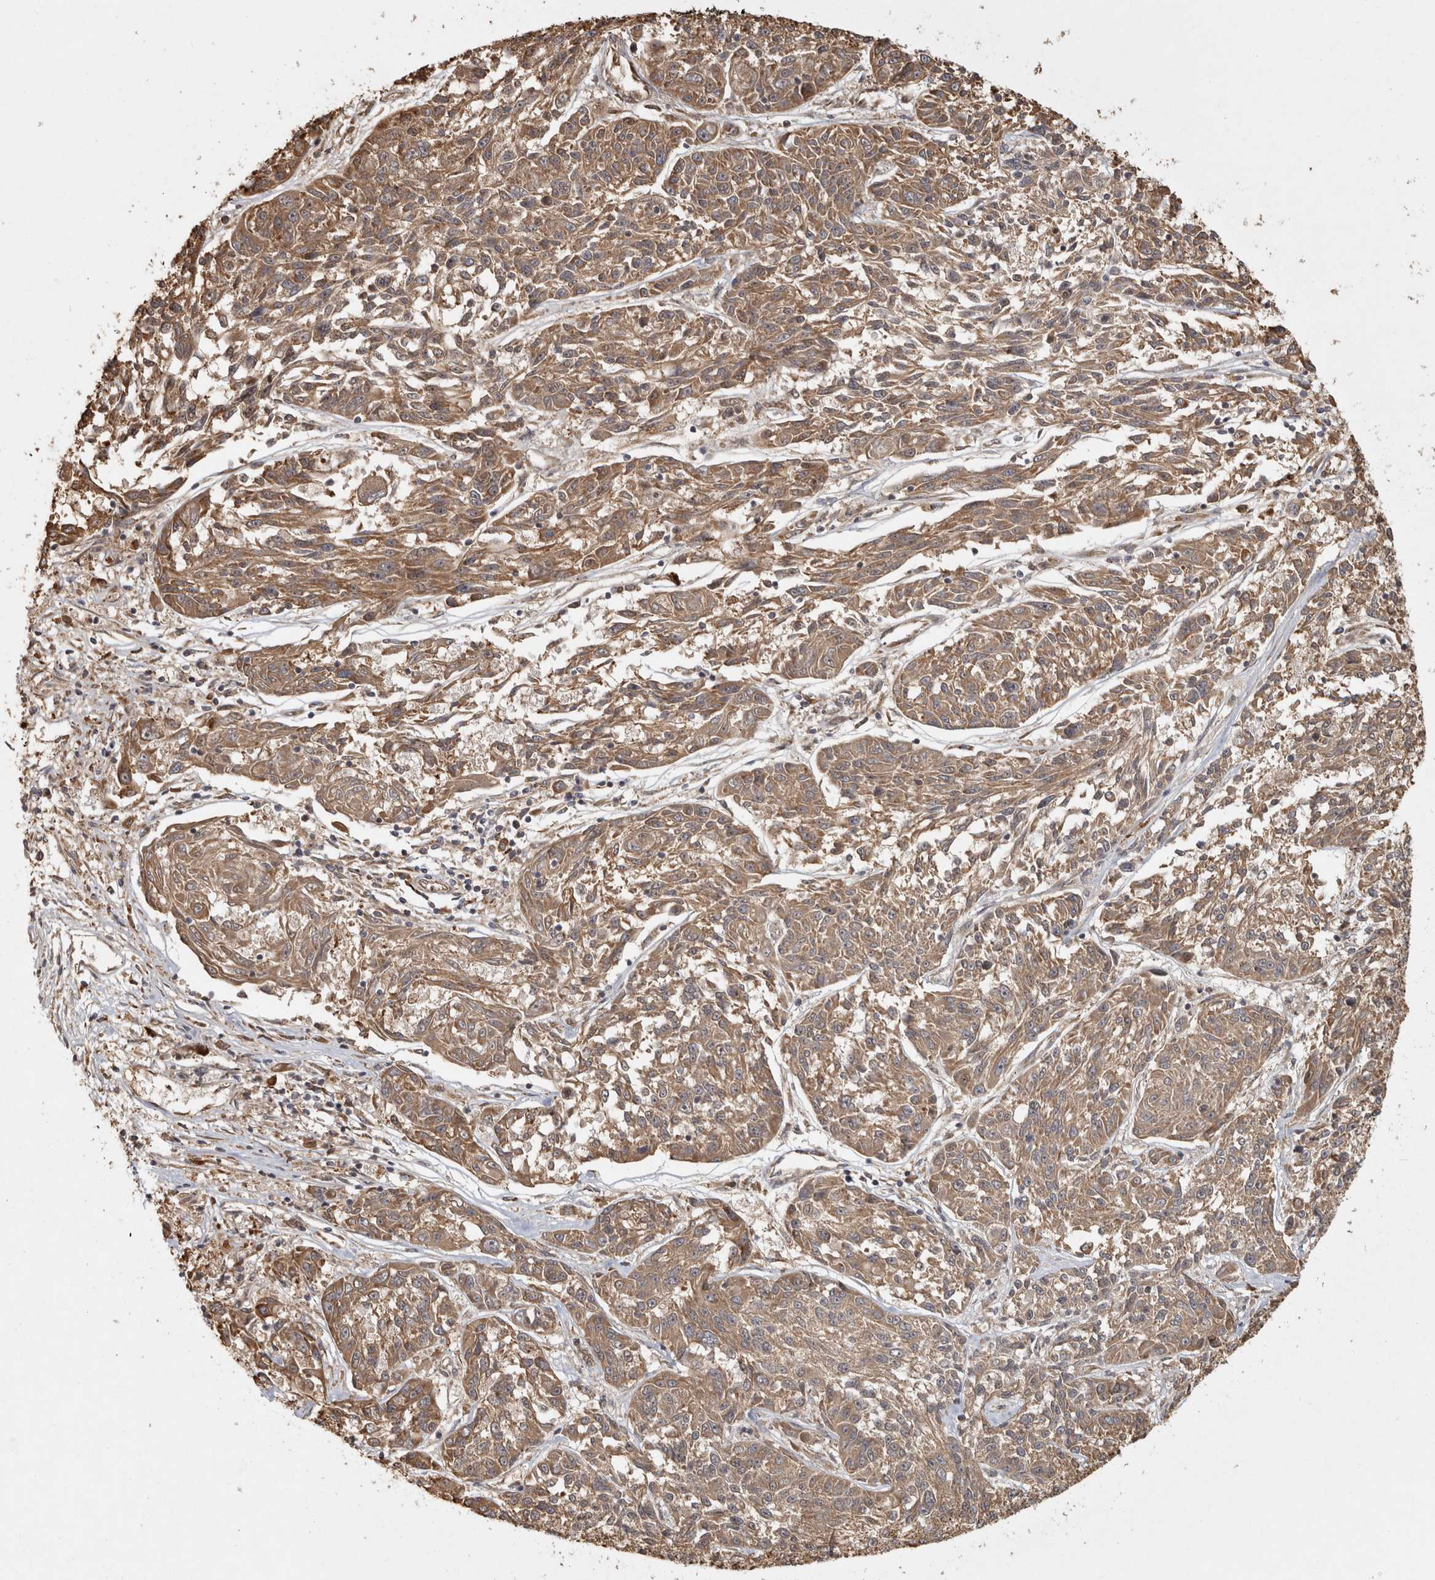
{"staining": {"intensity": "moderate", "quantity": ">75%", "location": "cytoplasmic/membranous"}, "tissue": "melanoma", "cell_type": "Tumor cells", "image_type": "cancer", "snomed": [{"axis": "morphology", "description": "Malignant melanoma, NOS"}, {"axis": "topography", "description": "Skin"}], "caption": "Immunohistochemical staining of human malignant melanoma demonstrates moderate cytoplasmic/membranous protein expression in about >75% of tumor cells.", "gene": "CAMSAP2", "patient": {"sex": "male", "age": 53}}